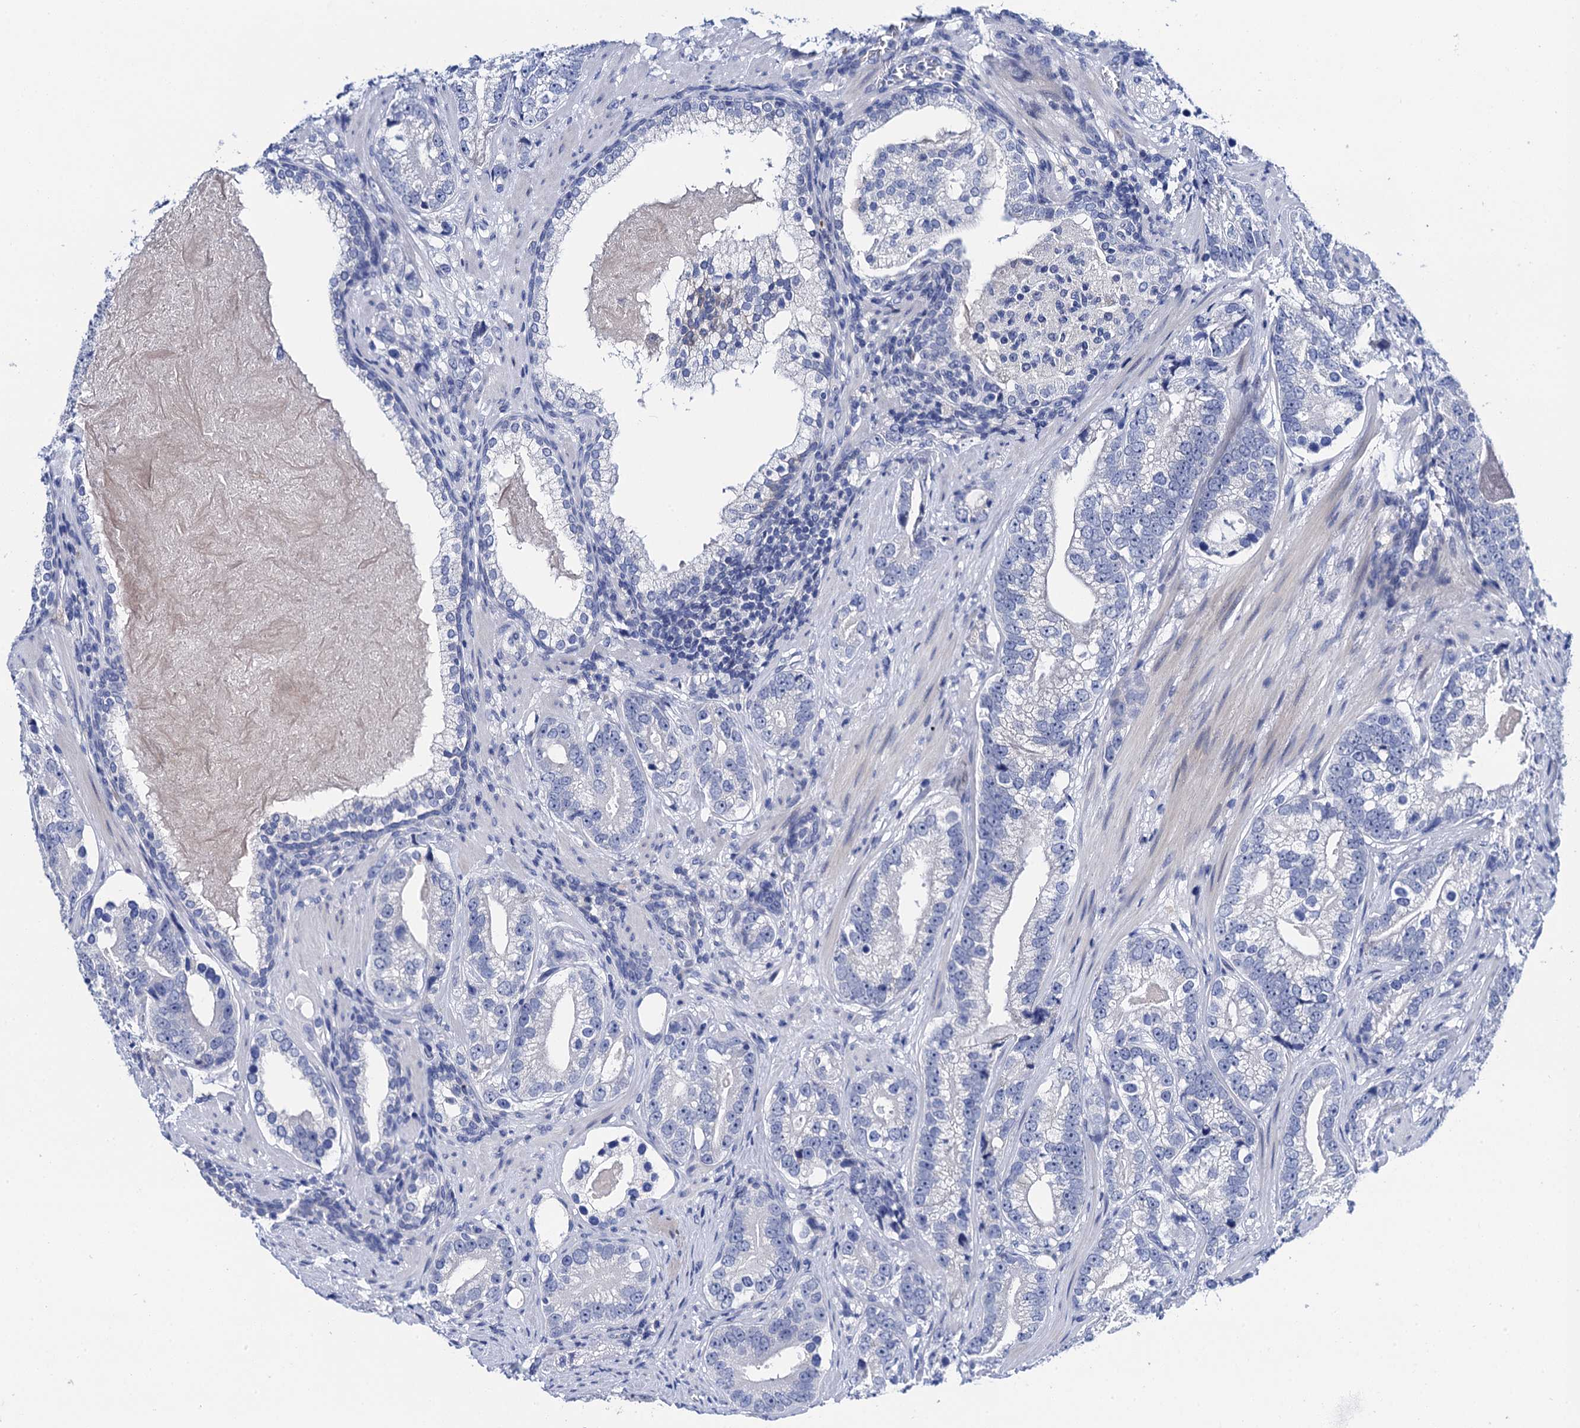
{"staining": {"intensity": "negative", "quantity": "none", "location": "none"}, "tissue": "prostate cancer", "cell_type": "Tumor cells", "image_type": "cancer", "snomed": [{"axis": "morphology", "description": "Adenocarcinoma, High grade"}, {"axis": "topography", "description": "Prostate"}], "caption": "DAB immunohistochemical staining of prostate cancer shows no significant staining in tumor cells.", "gene": "LYPD3", "patient": {"sex": "male", "age": 75}}